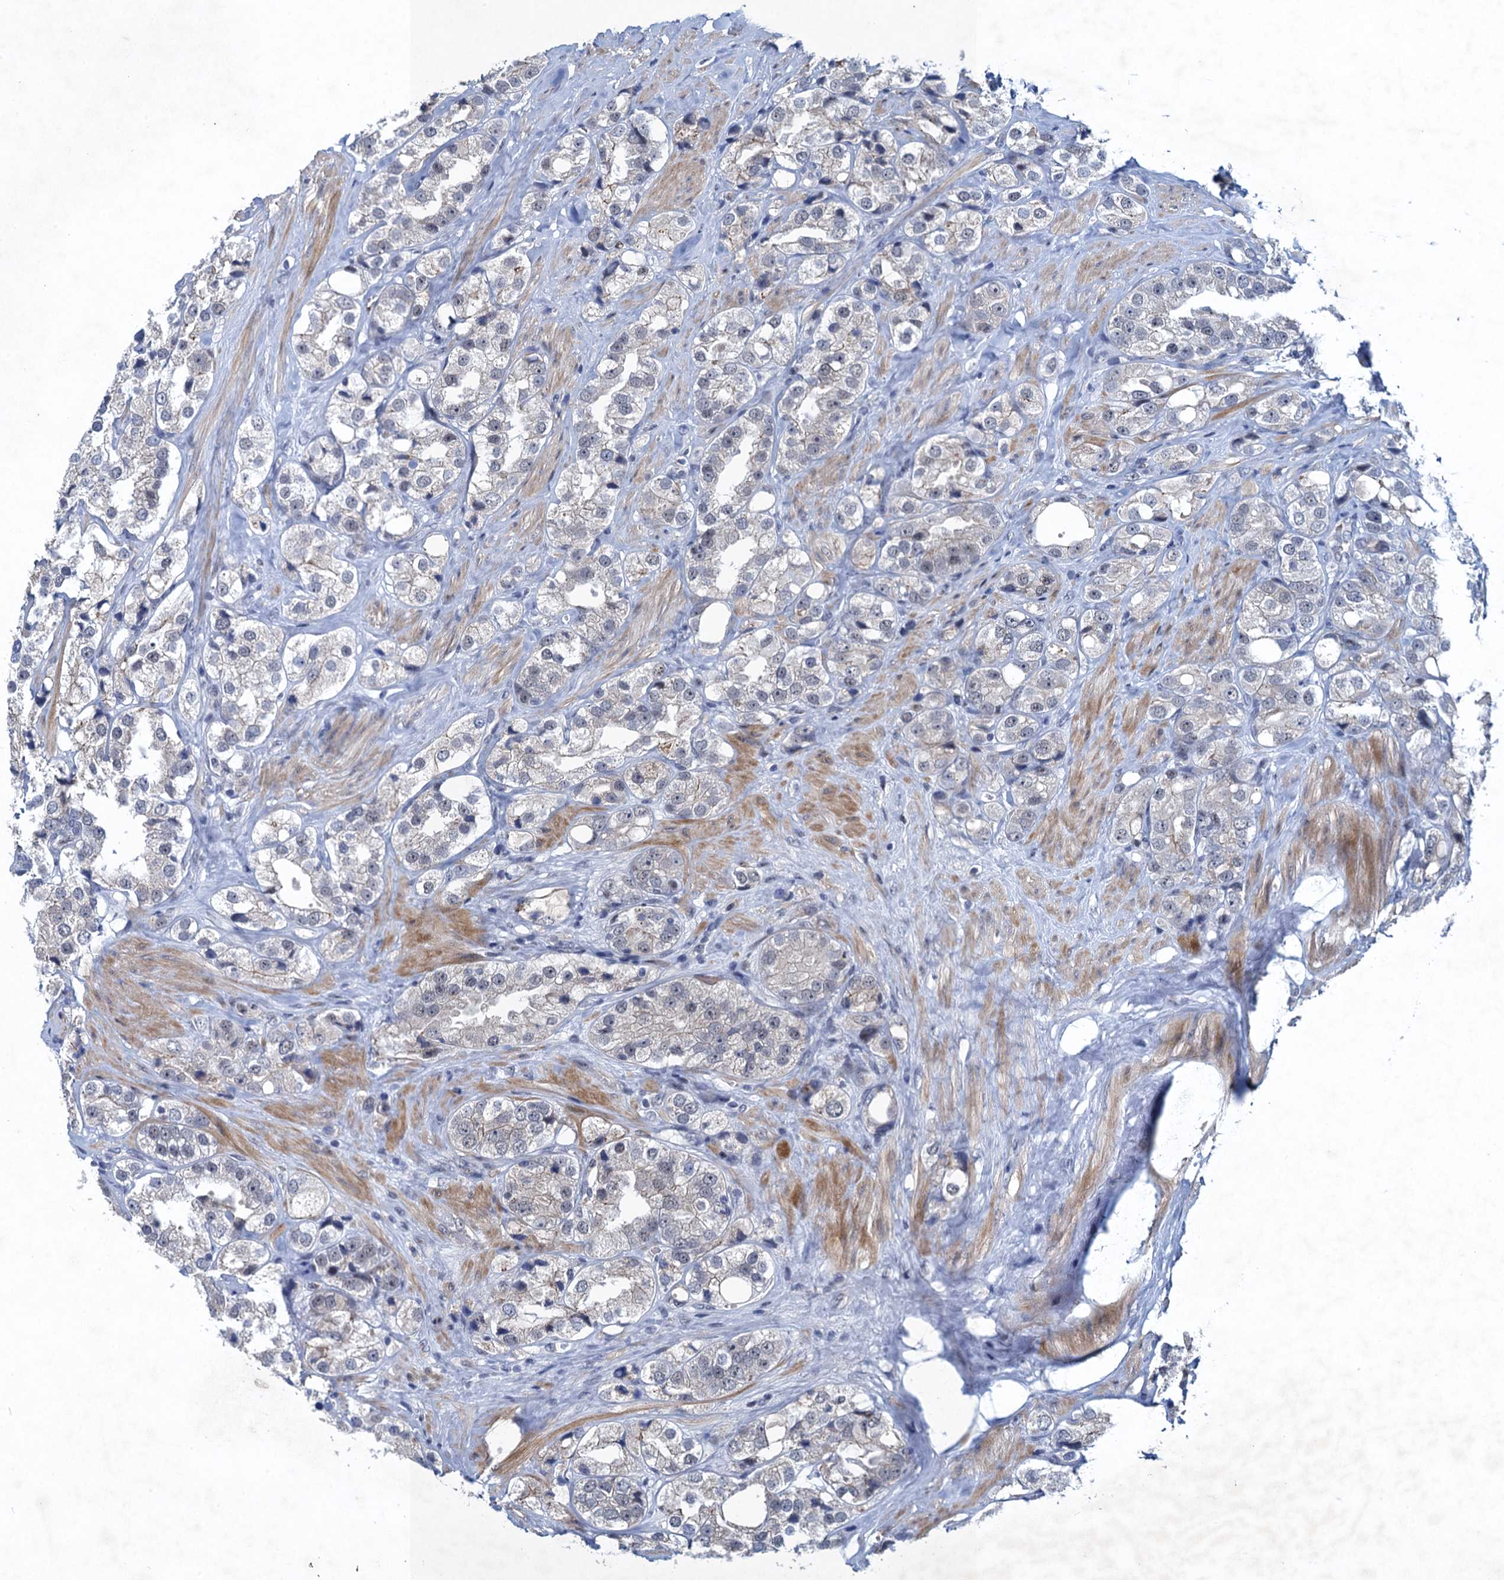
{"staining": {"intensity": "negative", "quantity": "none", "location": "none"}, "tissue": "prostate cancer", "cell_type": "Tumor cells", "image_type": "cancer", "snomed": [{"axis": "morphology", "description": "Adenocarcinoma, NOS"}, {"axis": "topography", "description": "Prostate"}], "caption": "An IHC micrograph of prostate cancer is shown. There is no staining in tumor cells of prostate cancer.", "gene": "ATOSA", "patient": {"sex": "male", "age": 79}}